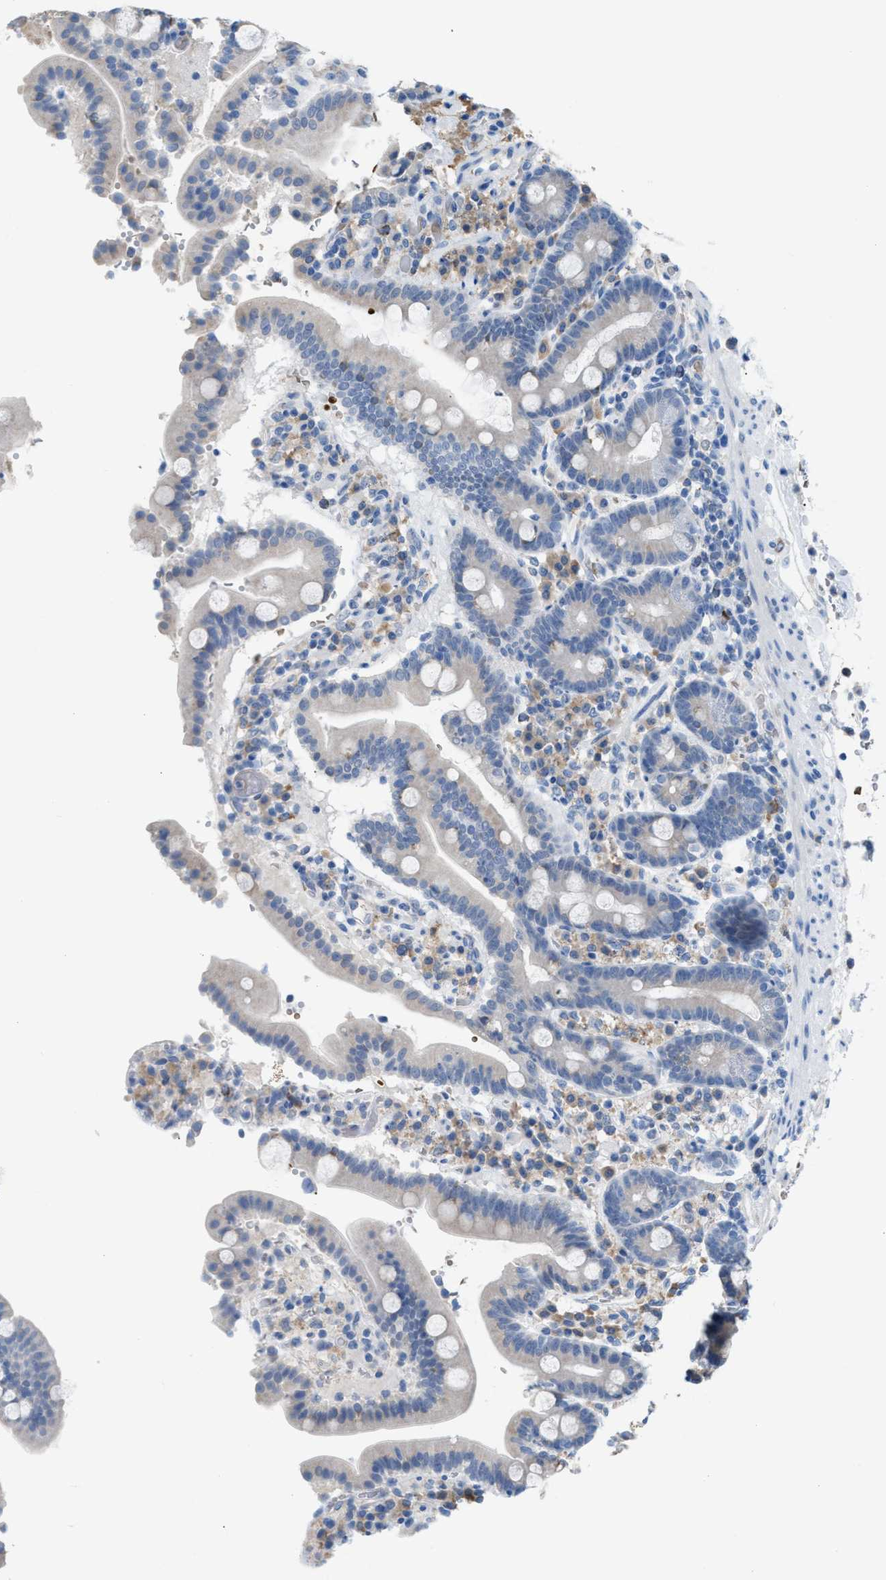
{"staining": {"intensity": "negative", "quantity": "none", "location": "none"}, "tissue": "duodenum", "cell_type": "Glandular cells", "image_type": "normal", "snomed": [{"axis": "morphology", "description": "Normal tissue, NOS"}, {"axis": "topography", "description": "Small intestine, NOS"}], "caption": "This image is of unremarkable duodenum stained with IHC to label a protein in brown with the nuclei are counter-stained blue. There is no staining in glandular cells.", "gene": "CA3", "patient": {"sex": "female", "age": 71}}